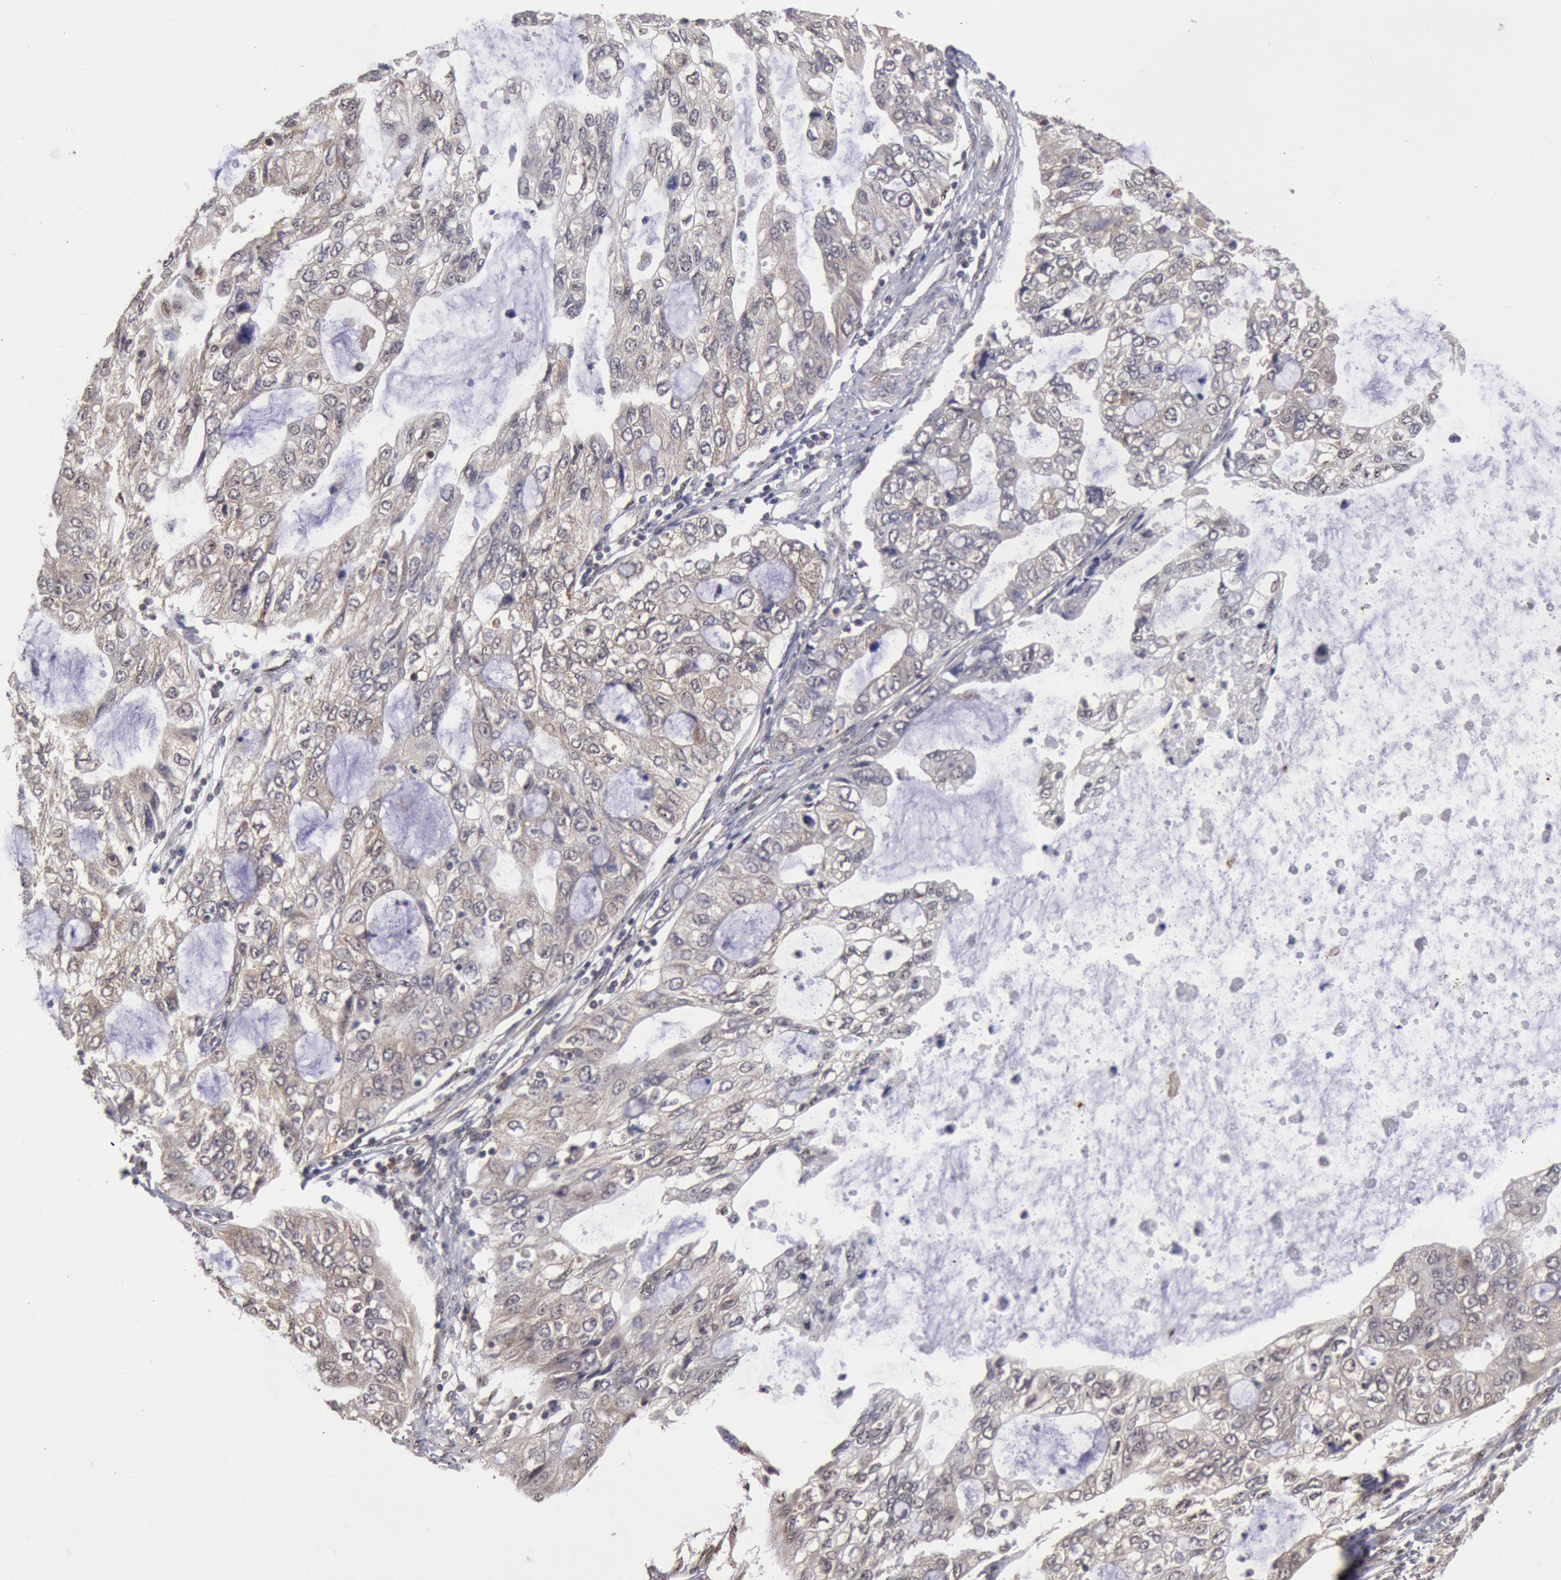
{"staining": {"intensity": "weak", "quantity": "25%-75%", "location": "cytoplasmic/membranous"}, "tissue": "stomach cancer", "cell_type": "Tumor cells", "image_type": "cancer", "snomed": [{"axis": "morphology", "description": "Adenocarcinoma, NOS"}, {"axis": "topography", "description": "Stomach, upper"}], "caption": "The photomicrograph exhibits a brown stain indicating the presence of a protein in the cytoplasmic/membranous of tumor cells in stomach cancer (adenocarcinoma). The staining was performed using DAB to visualize the protein expression in brown, while the nuclei were stained in blue with hematoxylin (Magnification: 20x).", "gene": "STX17", "patient": {"sex": "female", "age": 52}}